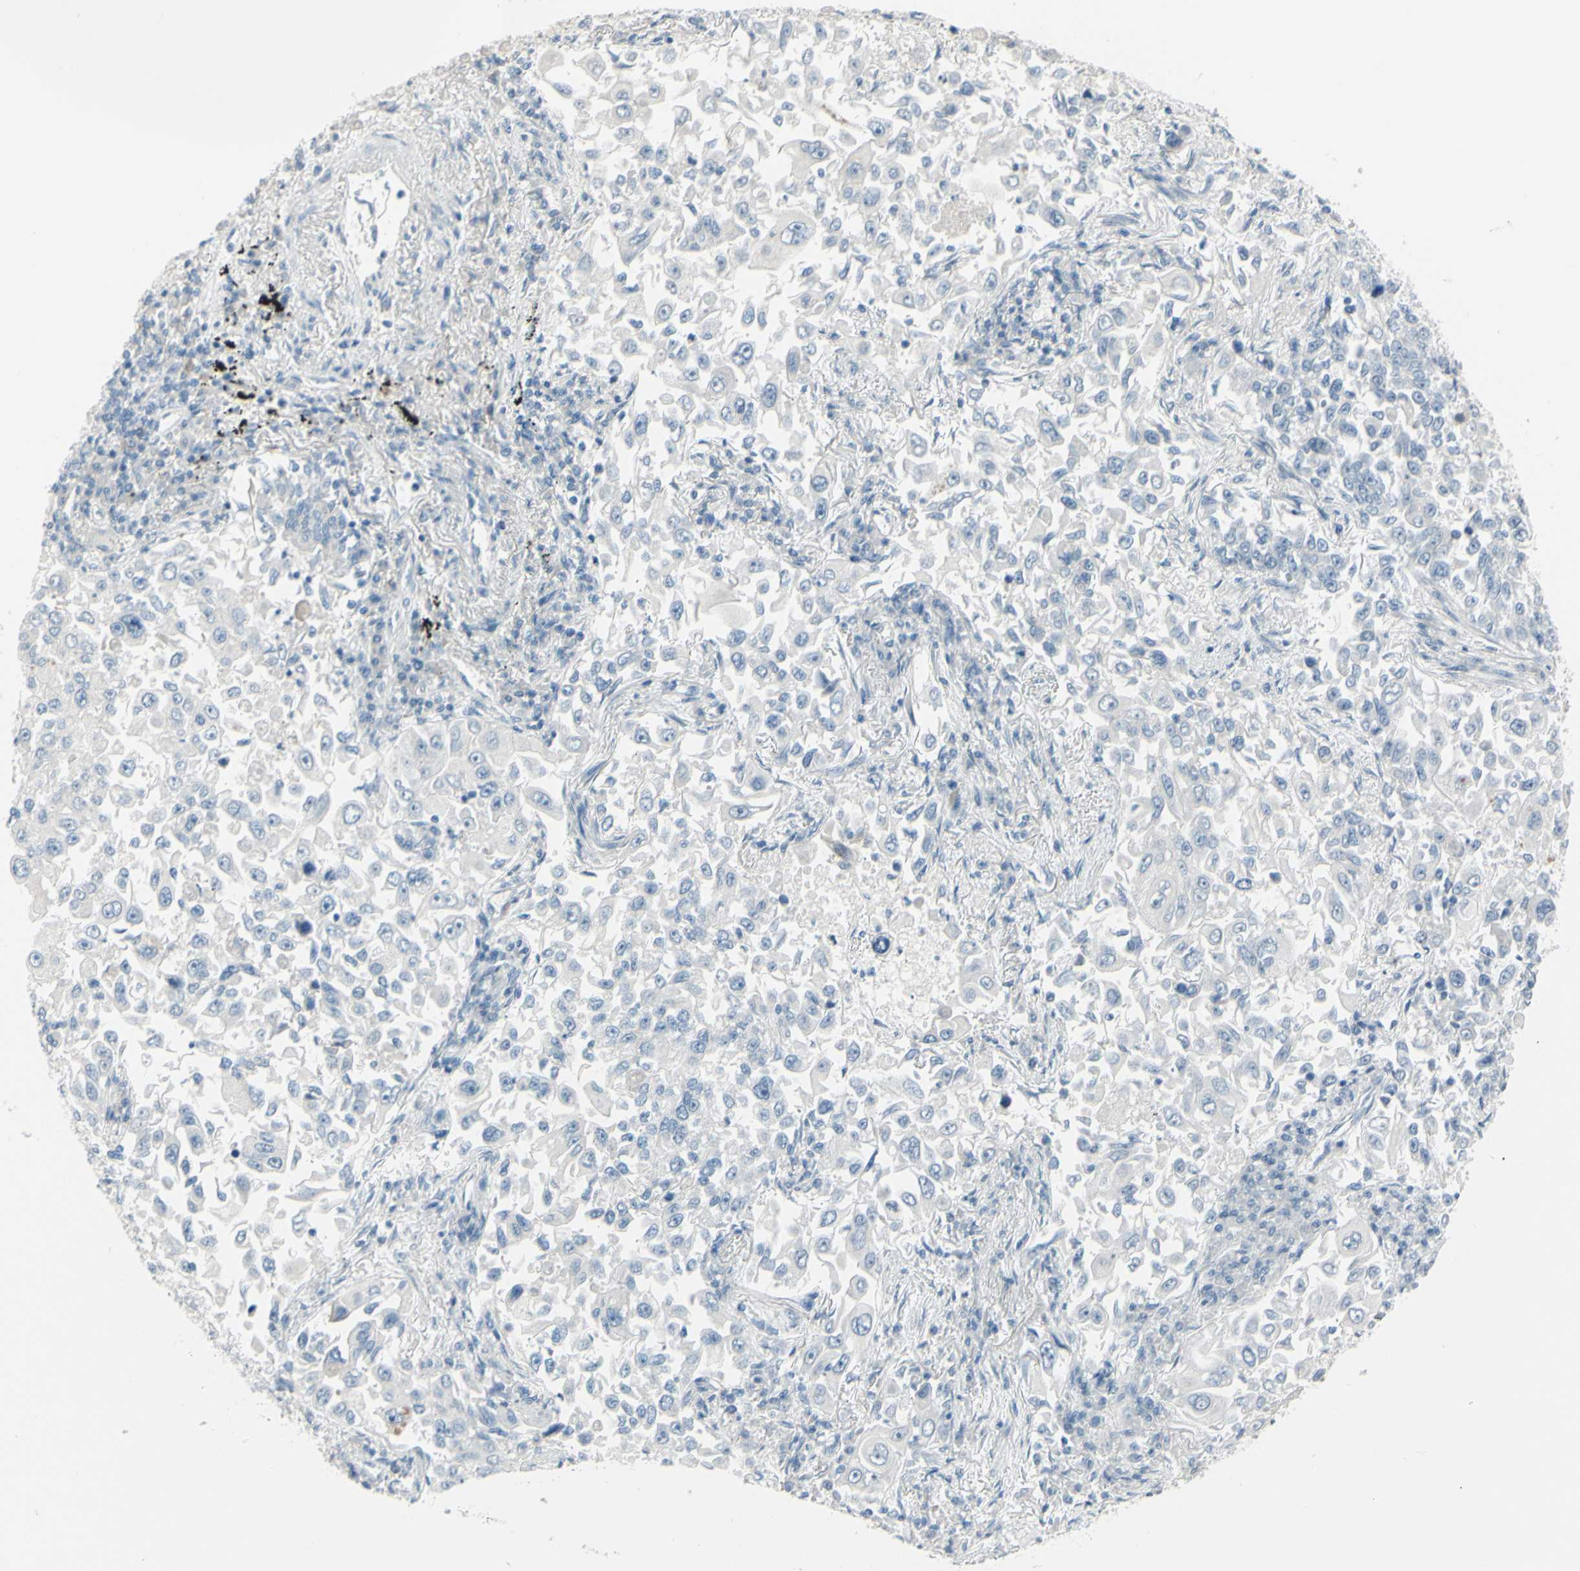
{"staining": {"intensity": "negative", "quantity": "none", "location": "none"}, "tissue": "lung cancer", "cell_type": "Tumor cells", "image_type": "cancer", "snomed": [{"axis": "morphology", "description": "Adenocarcinoma, NOS"}, {"axis": "topography", "description": "Lung"}], "caption": "This micrograph is of adenocarcinoma (lung) stained with immunohistochemistry to label a protein in brown with the nuclei are counter-stained blue. There is no staining in tumor cells.", "gene": "GPR34", "patient": {"sex": "male", "age": 84}}